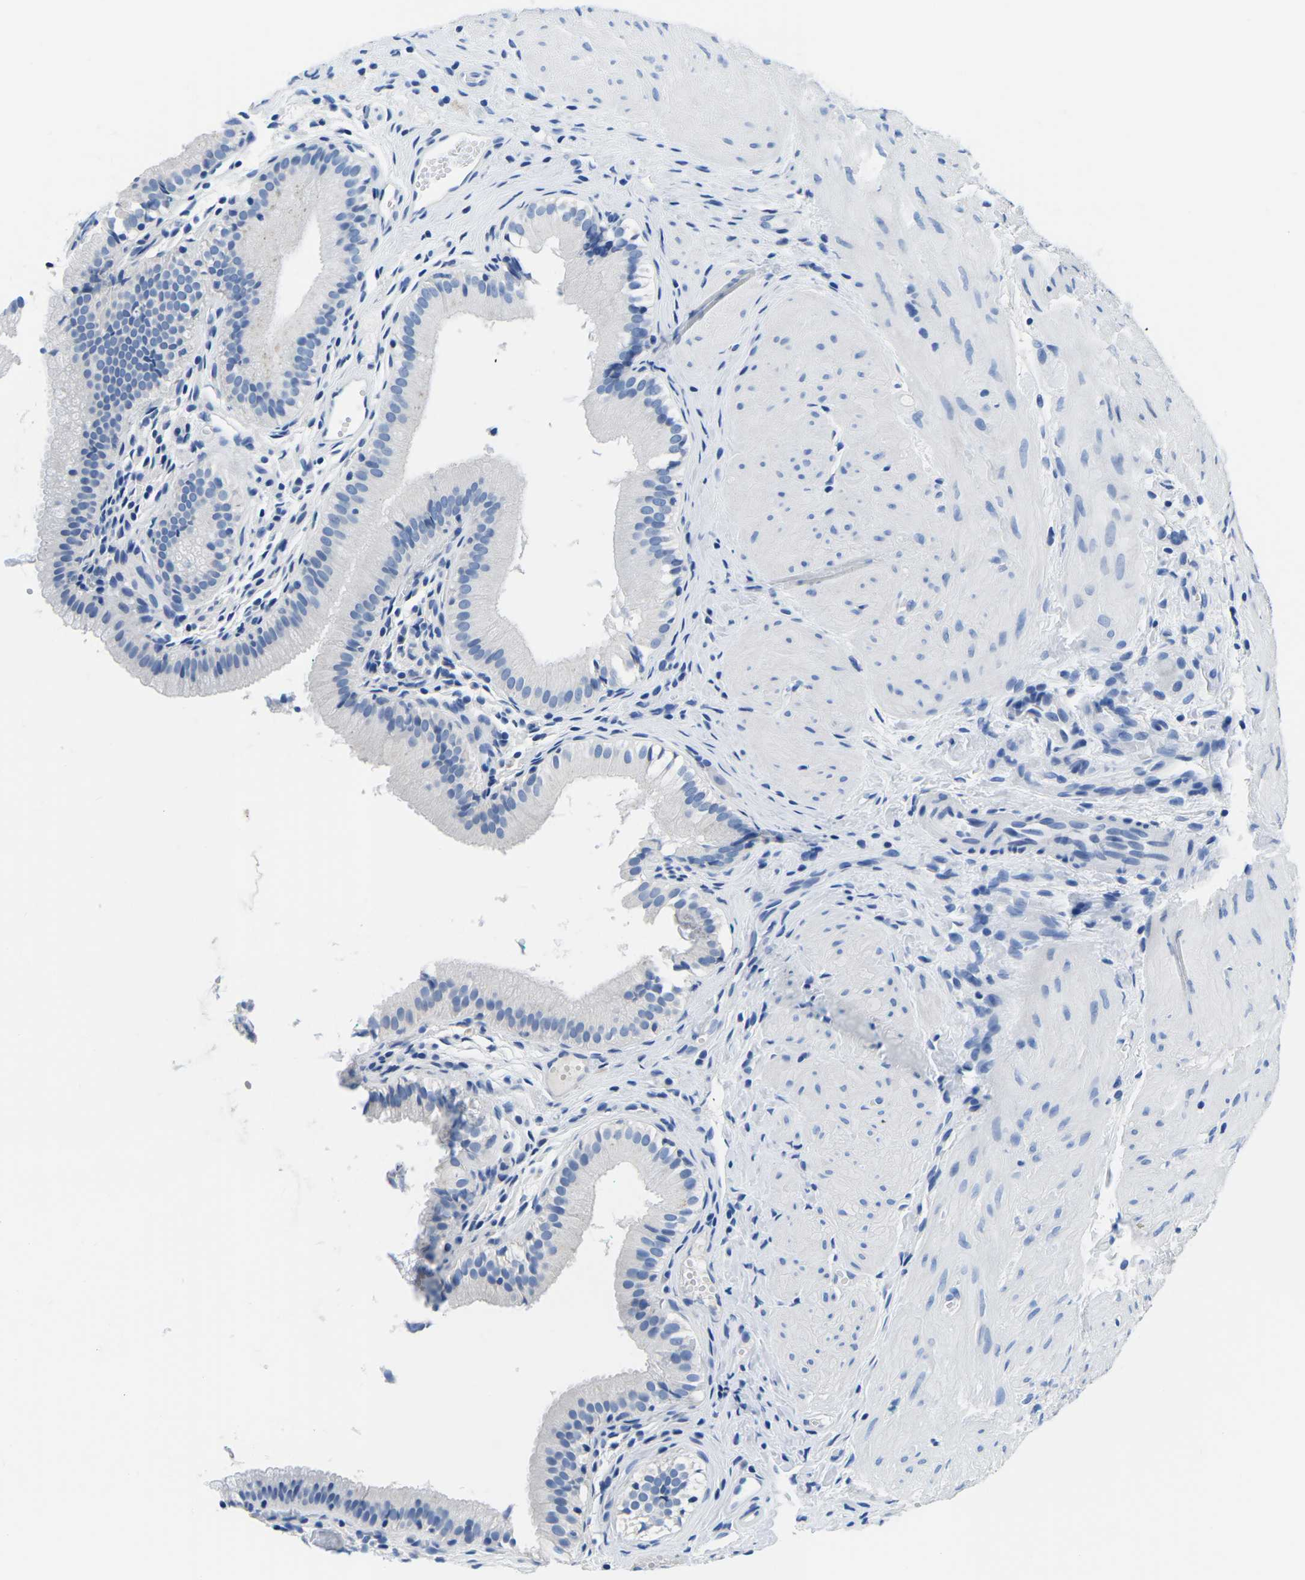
{"staining": {"intensity": "negative", "quantity": "none", "location": "none"}, "tissue": "gallbladder", "cell_type": "Glandular cells", "image_type": "normal", "snomed": [{"axis": "morphology", "description": "Normal tissue, NOS"}, {"axis": "topography", "description": "Gallbladder"}], "caption": "A photomicrograph of gallbladder stained for a protein shows no brown staining in glandular cells.", "gene": "CYP1A2", "patient": {"sex": "female", "age": 26}}